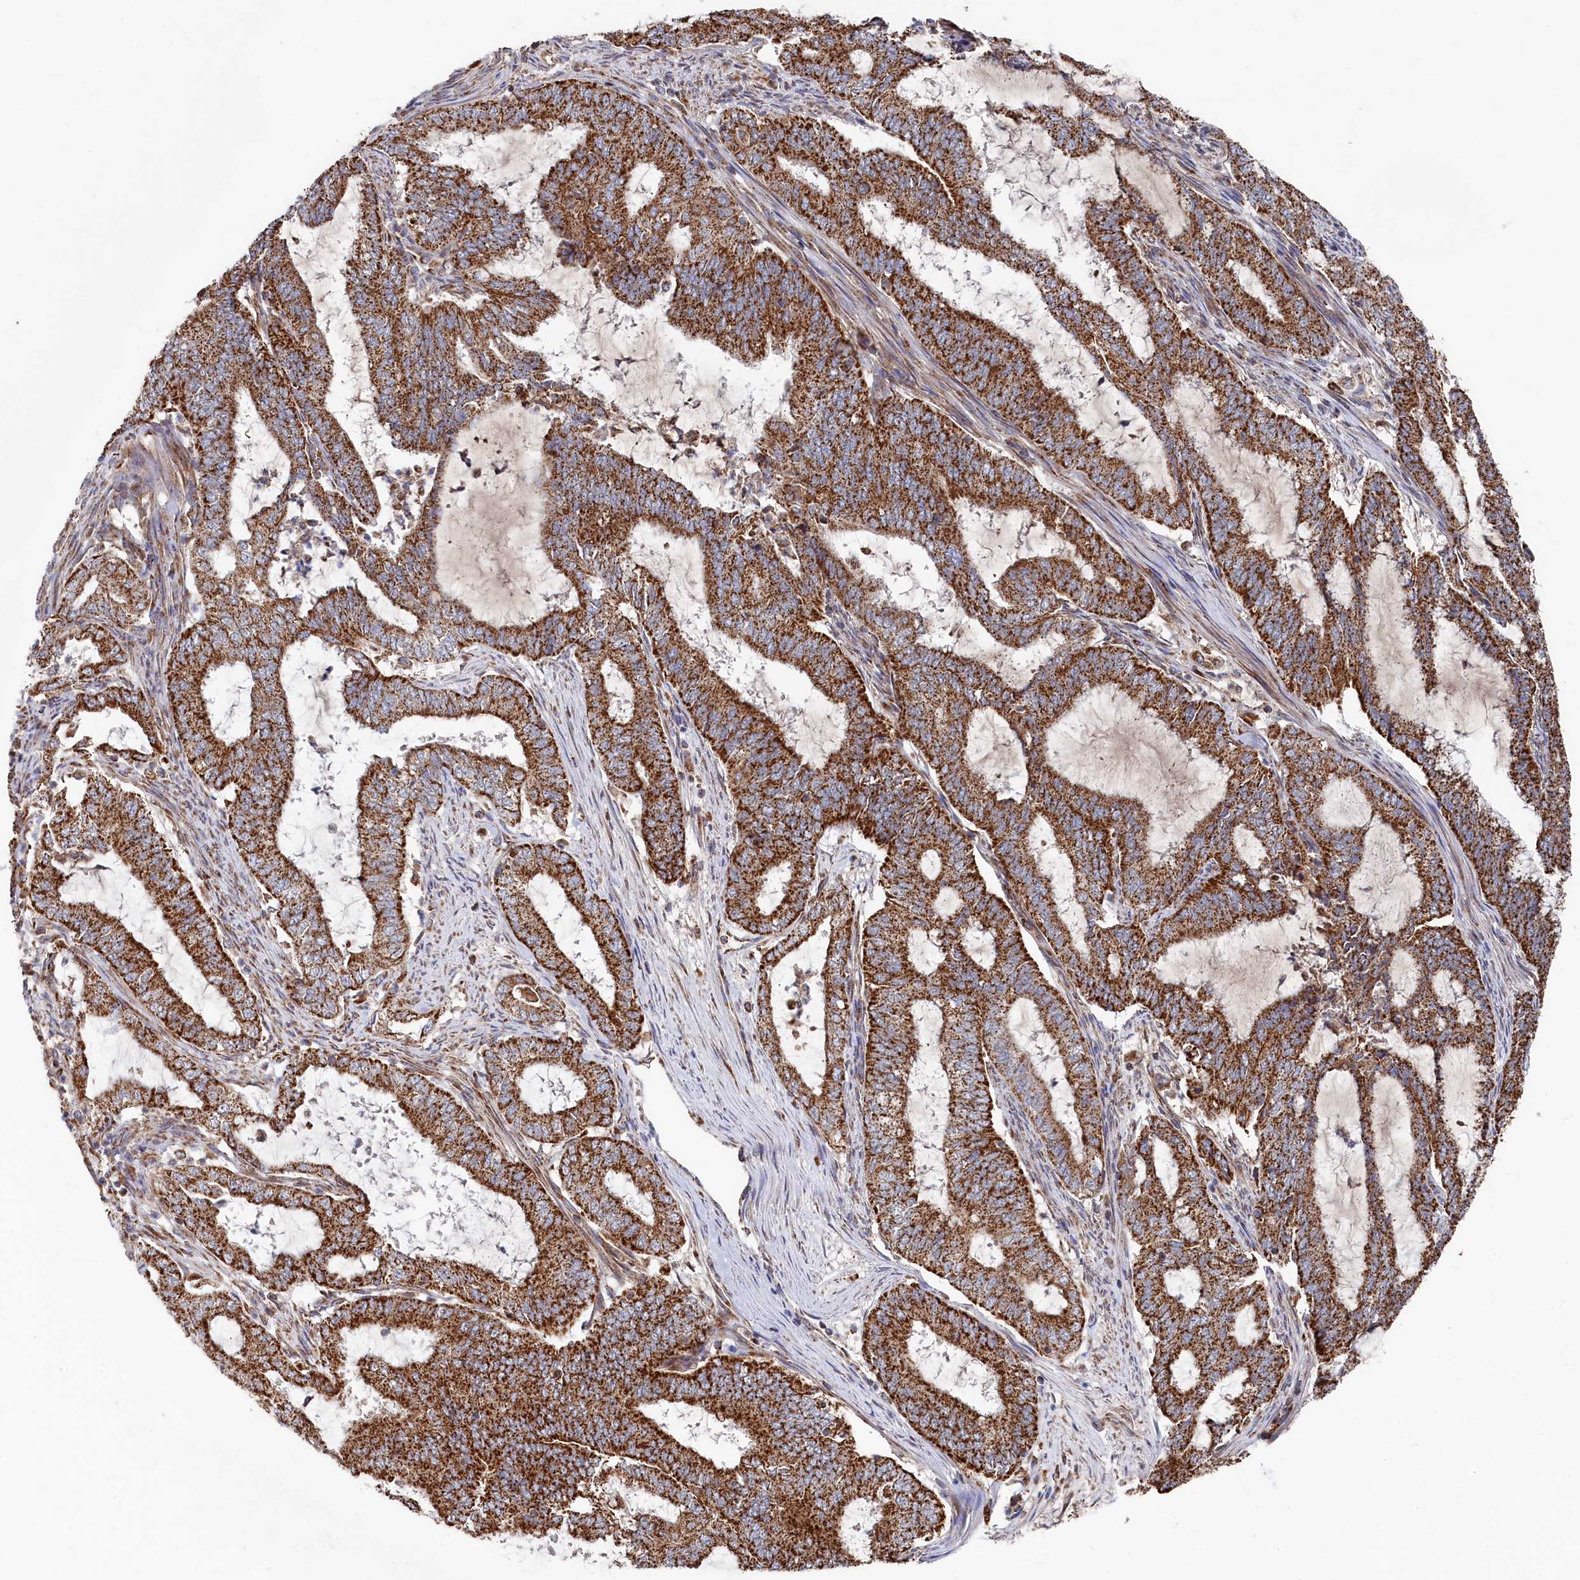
{"staining": {"intensity": "strong", "quantity": ">75%", "location": "cytoplasmic/membranous"}, "tissue": "endometrial cancer", "cell_type": "Tumor cells", "image_type": "cancer", "snomed": [{"axis": "morphology", "description": "Adenocarcinoma, NOS"}, {"axis": "topography", "description": "Endometrium"}], "caption": "Immunohistochemistry histopathology image of neoplastic tissue: human endometrial cancer stained using immunohistochemistry reveals high levels of strong protein expression localized specifically in the cytoplasmic/membranous of tumor cells, appearing as a cytoplasmic/membranous brown color.", "gene": "HAUS2", "patient": {"sex": "female", "age": 51}}